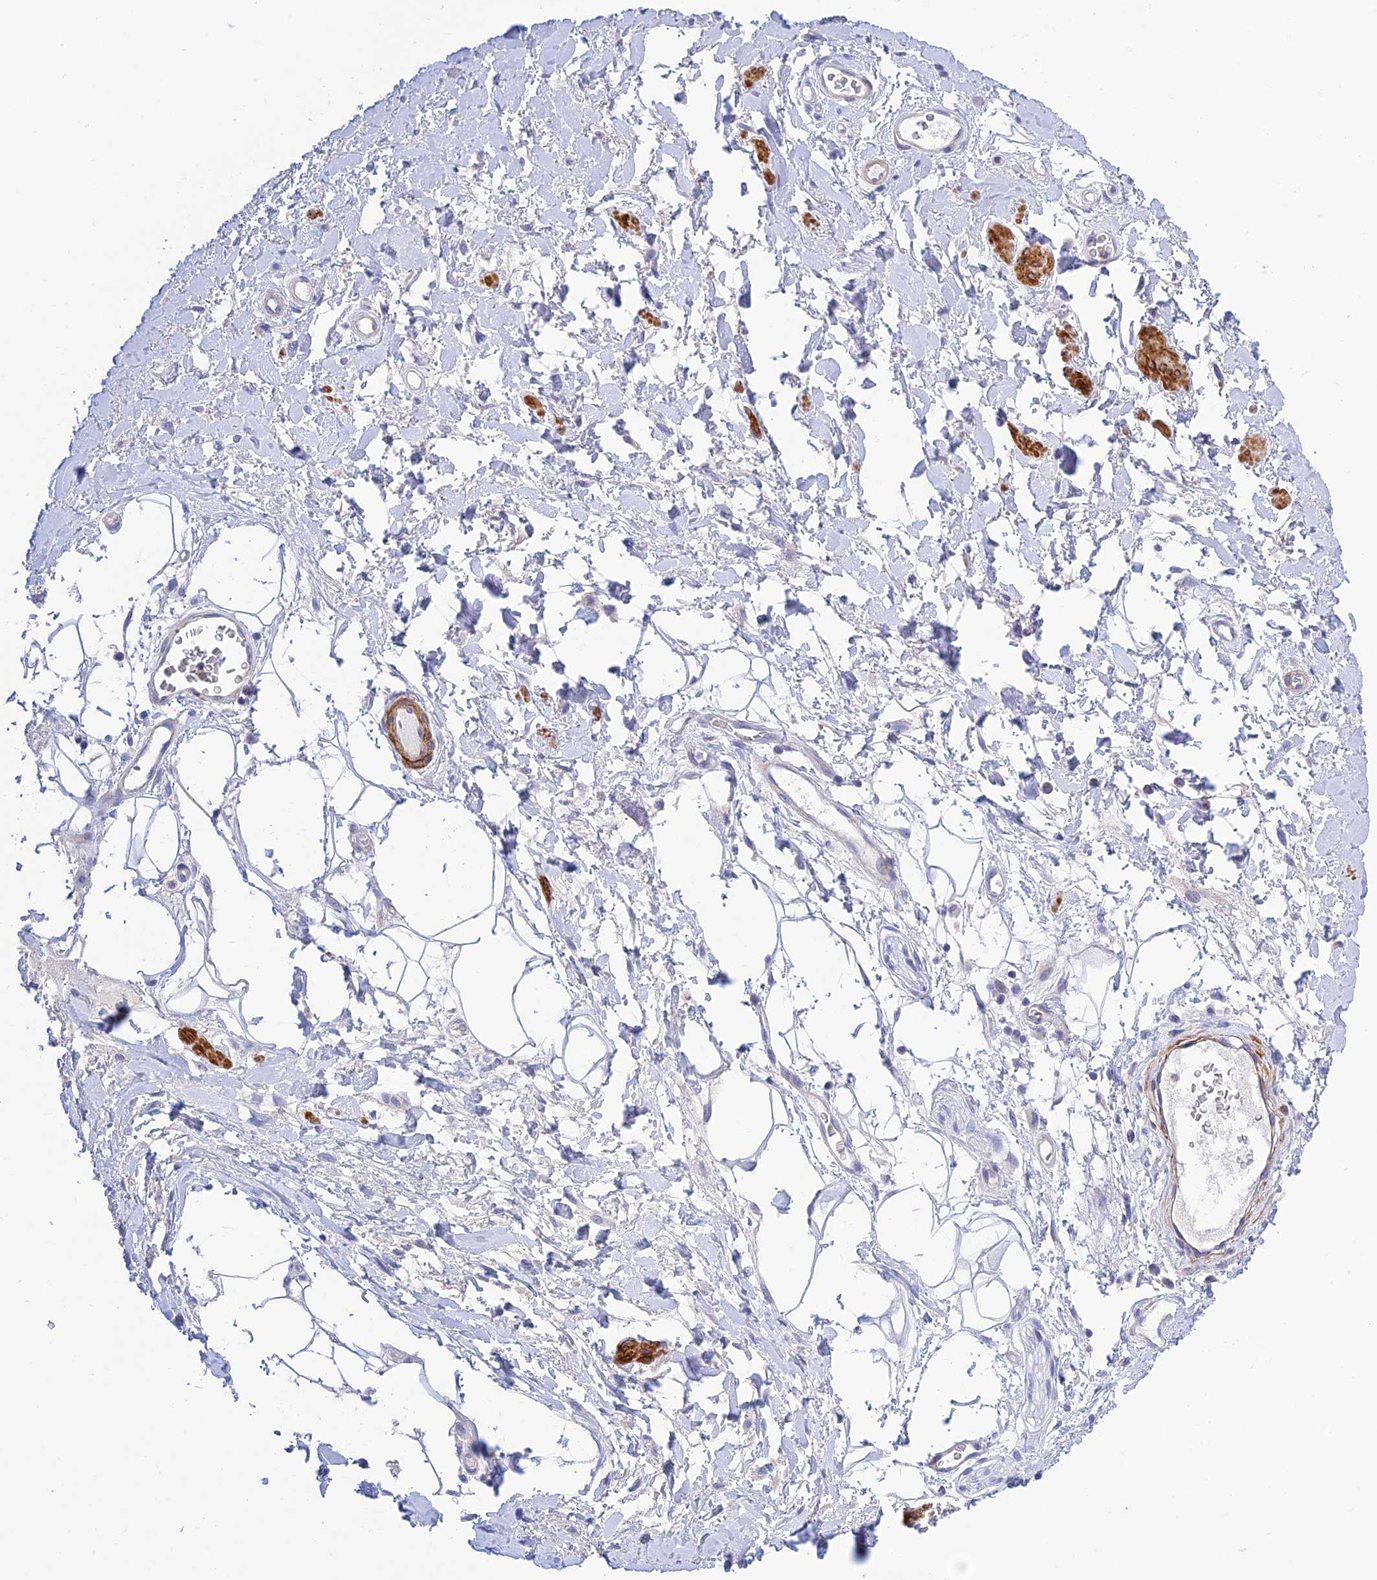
{"staining": {"intensity": "negative", "quantity": "none", "location": "none"}, "tissue": "adipose tissue", "cell_type": "Adipocytes", "image_type": "normal", "snomed": [{"axis": "morphology", "description": "Normal tissue, NOS"}, {"axis": "morphology", "description": "Adenocarcinoma, NOS"}, {"axis": "topography", "description": "Rectum"}, {"axis": "topography", "description": "Vagina"}, {"axis": "topography", "description": "Peripheral nerve tissue"}], "caption": "DAB immunohistochemical staining of unremarkable human adipose tissue displays no significant expression in adipocytes.", "gene": "ZDHHC16", "patient": {"sex": "female", "age": 71}}